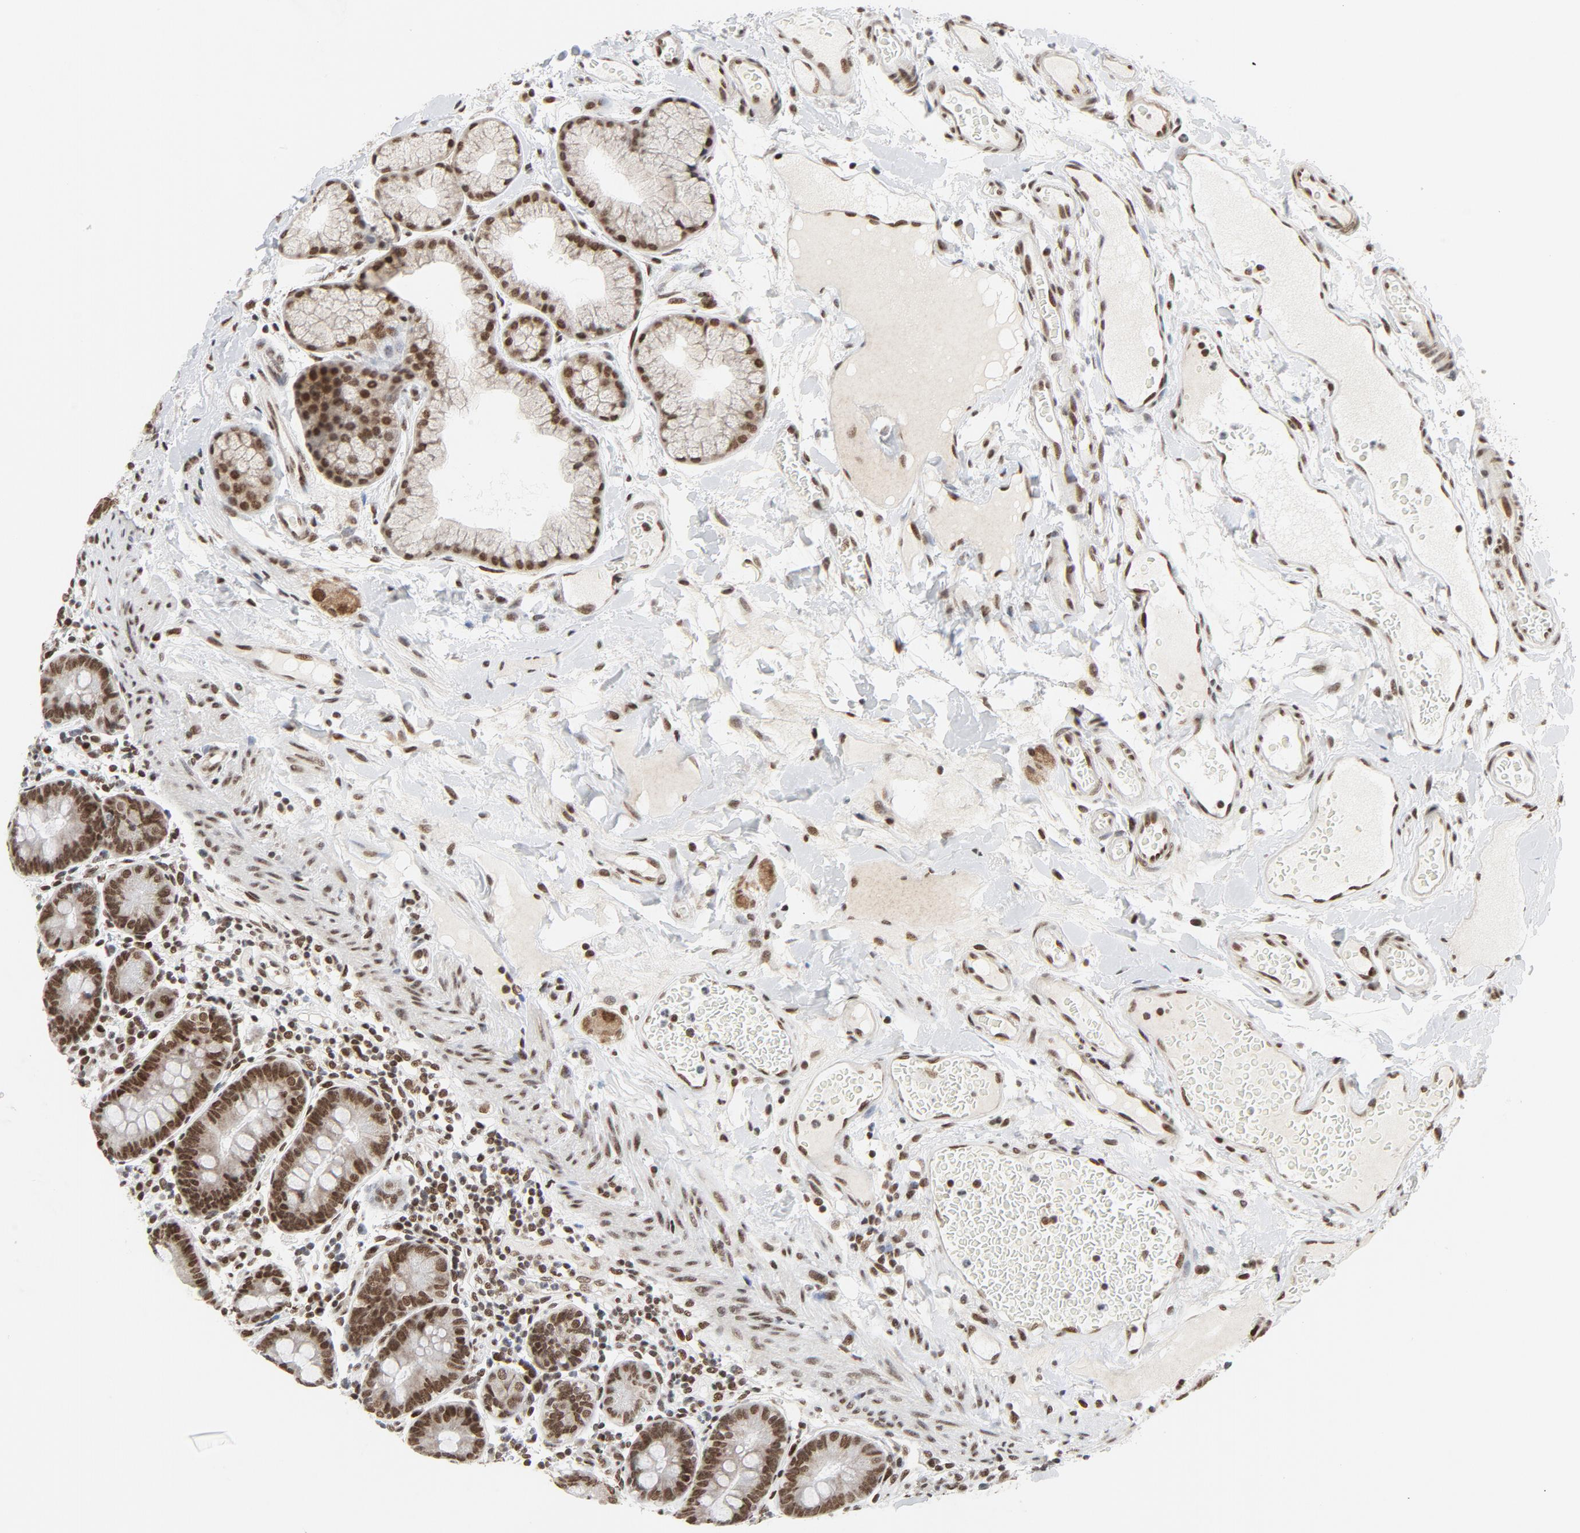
{"staining": {"intensity": "strong", "quantity": ">75%", "location": "nuclear"}, "tissue": "duodenum", "cell_type": "Glandular cells", "image_type": "normal", "snomed": [{"axis": "morphology", "description": "Normal tissue, NOS"}, {"axis": "topography", "description": "Duodenum"}], "caption": "Immunohistochemistry (IHC) staining of benign duodenum, which shows high levels of strong nuclear positivity in about >75% of glandular cells indicating strong nuclear protein positivity. The staining was performed using DAB (3,3'-diaminobenzidine) (brown) for protein detection and nuclei were counterstained in hematoxylin (blue).", "gene": "ERCC1", "patient": {"sex": "male", "age": 50}}